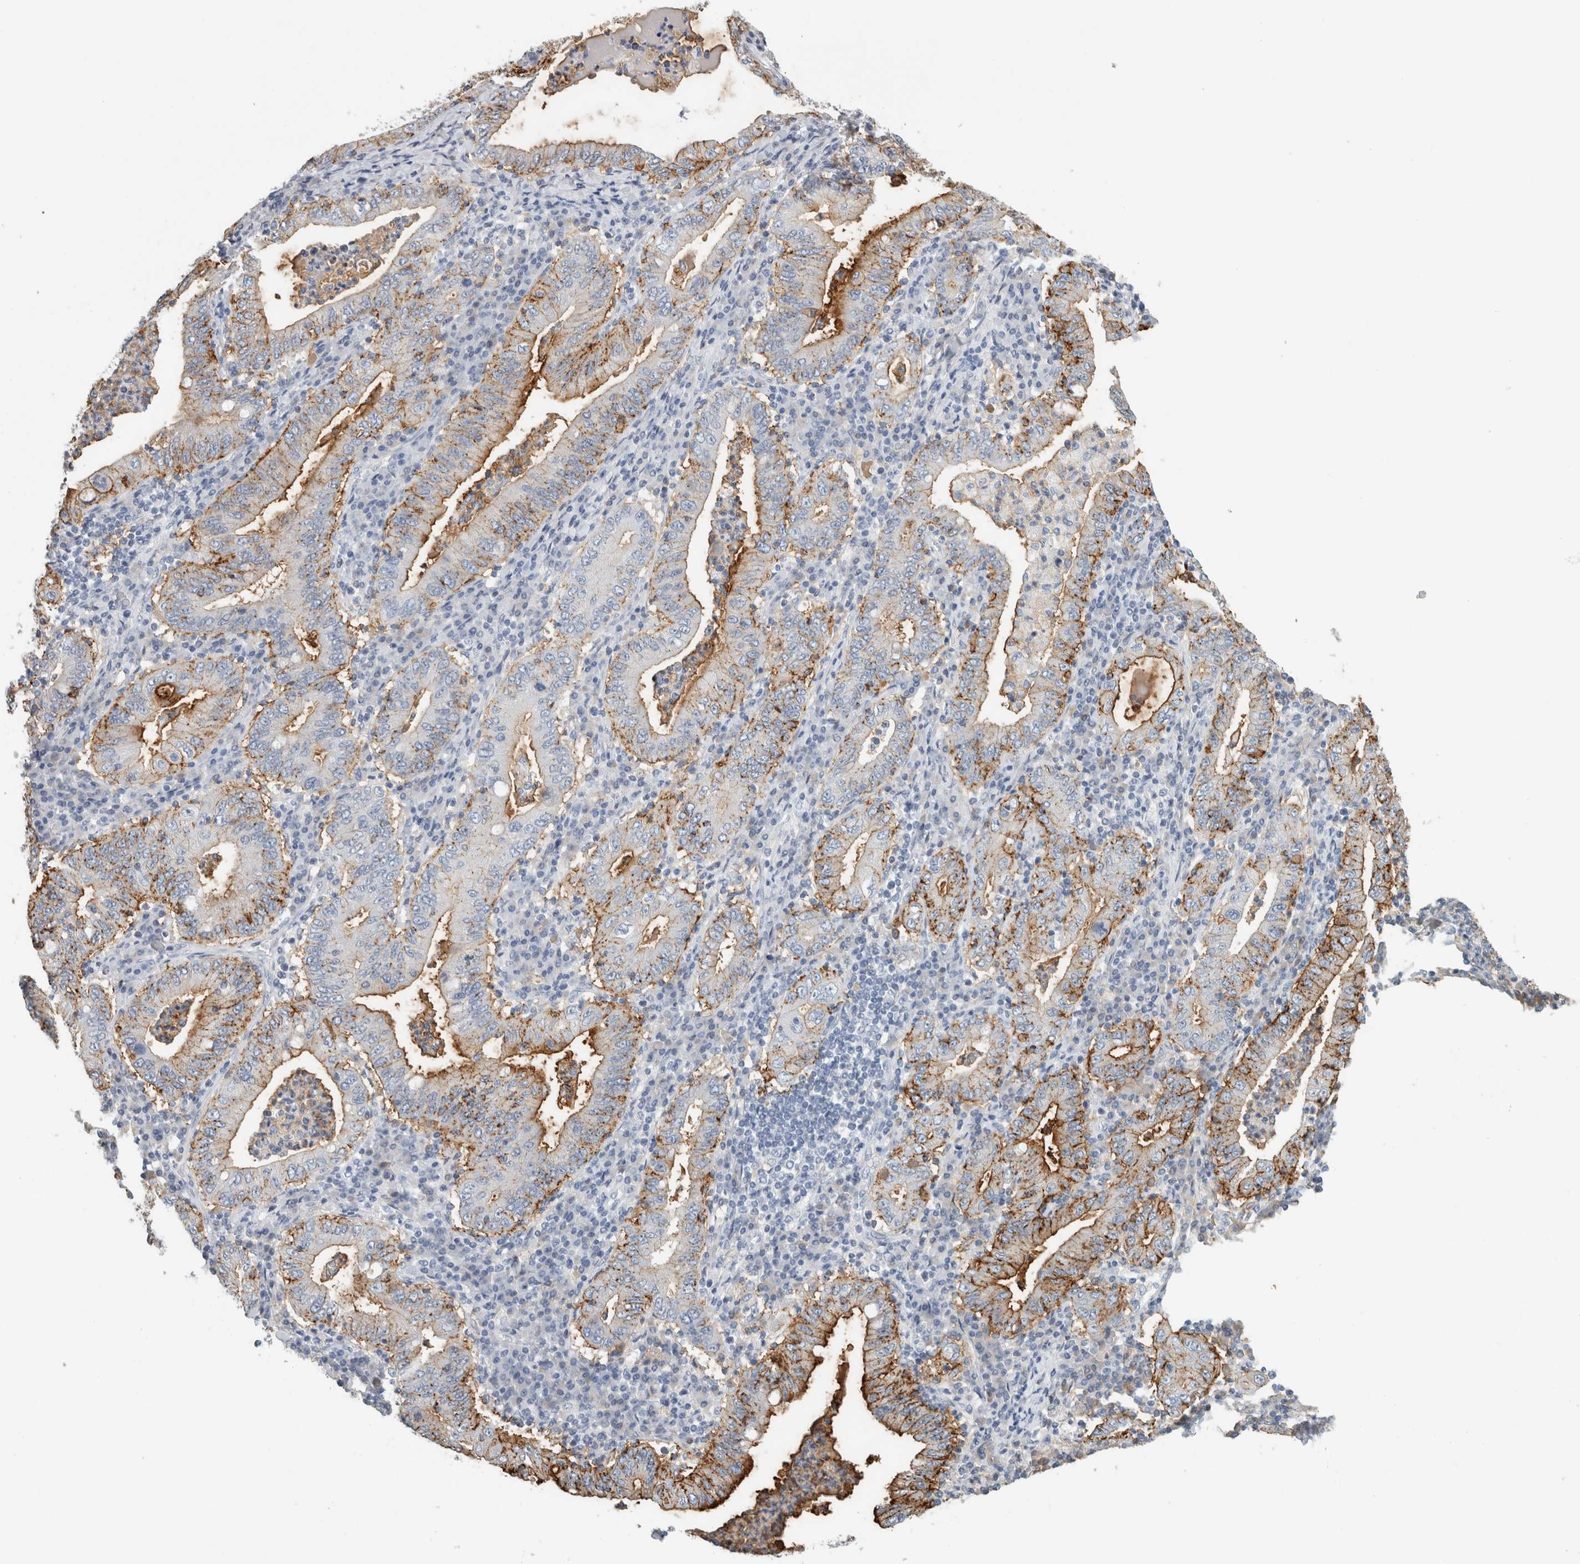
{"staining": {"intensity": "moderate", "quantity": "<25%", "location": "cytoplasmic/membranous"}, "tissue": "stomach cancer", "cell_type": "Tumor cells", "image_type": "cancer", "snomed": [{"axis": "morphology", "description": "Normal tissue, NOS"}, {"axis": "morphology", "description": "Adenocarcinoma, NOS"}, {"axis": "topography", "description": "Esophagus"}, {"axis": "topography", "description": "Stomach, upper"}, {"axis": "topography", "description": "Peripheral nerve tissue"}], "caption": "The photomicrograph shows immunohistochemical staining of adenocarcinoma (stomach). There is moderate cytoplasmic/membranous positivity is appreciated in approximately <25% of tumor cells.", "gene": "TSPAN8", "patient": {"sex": "male", "age": 62}}